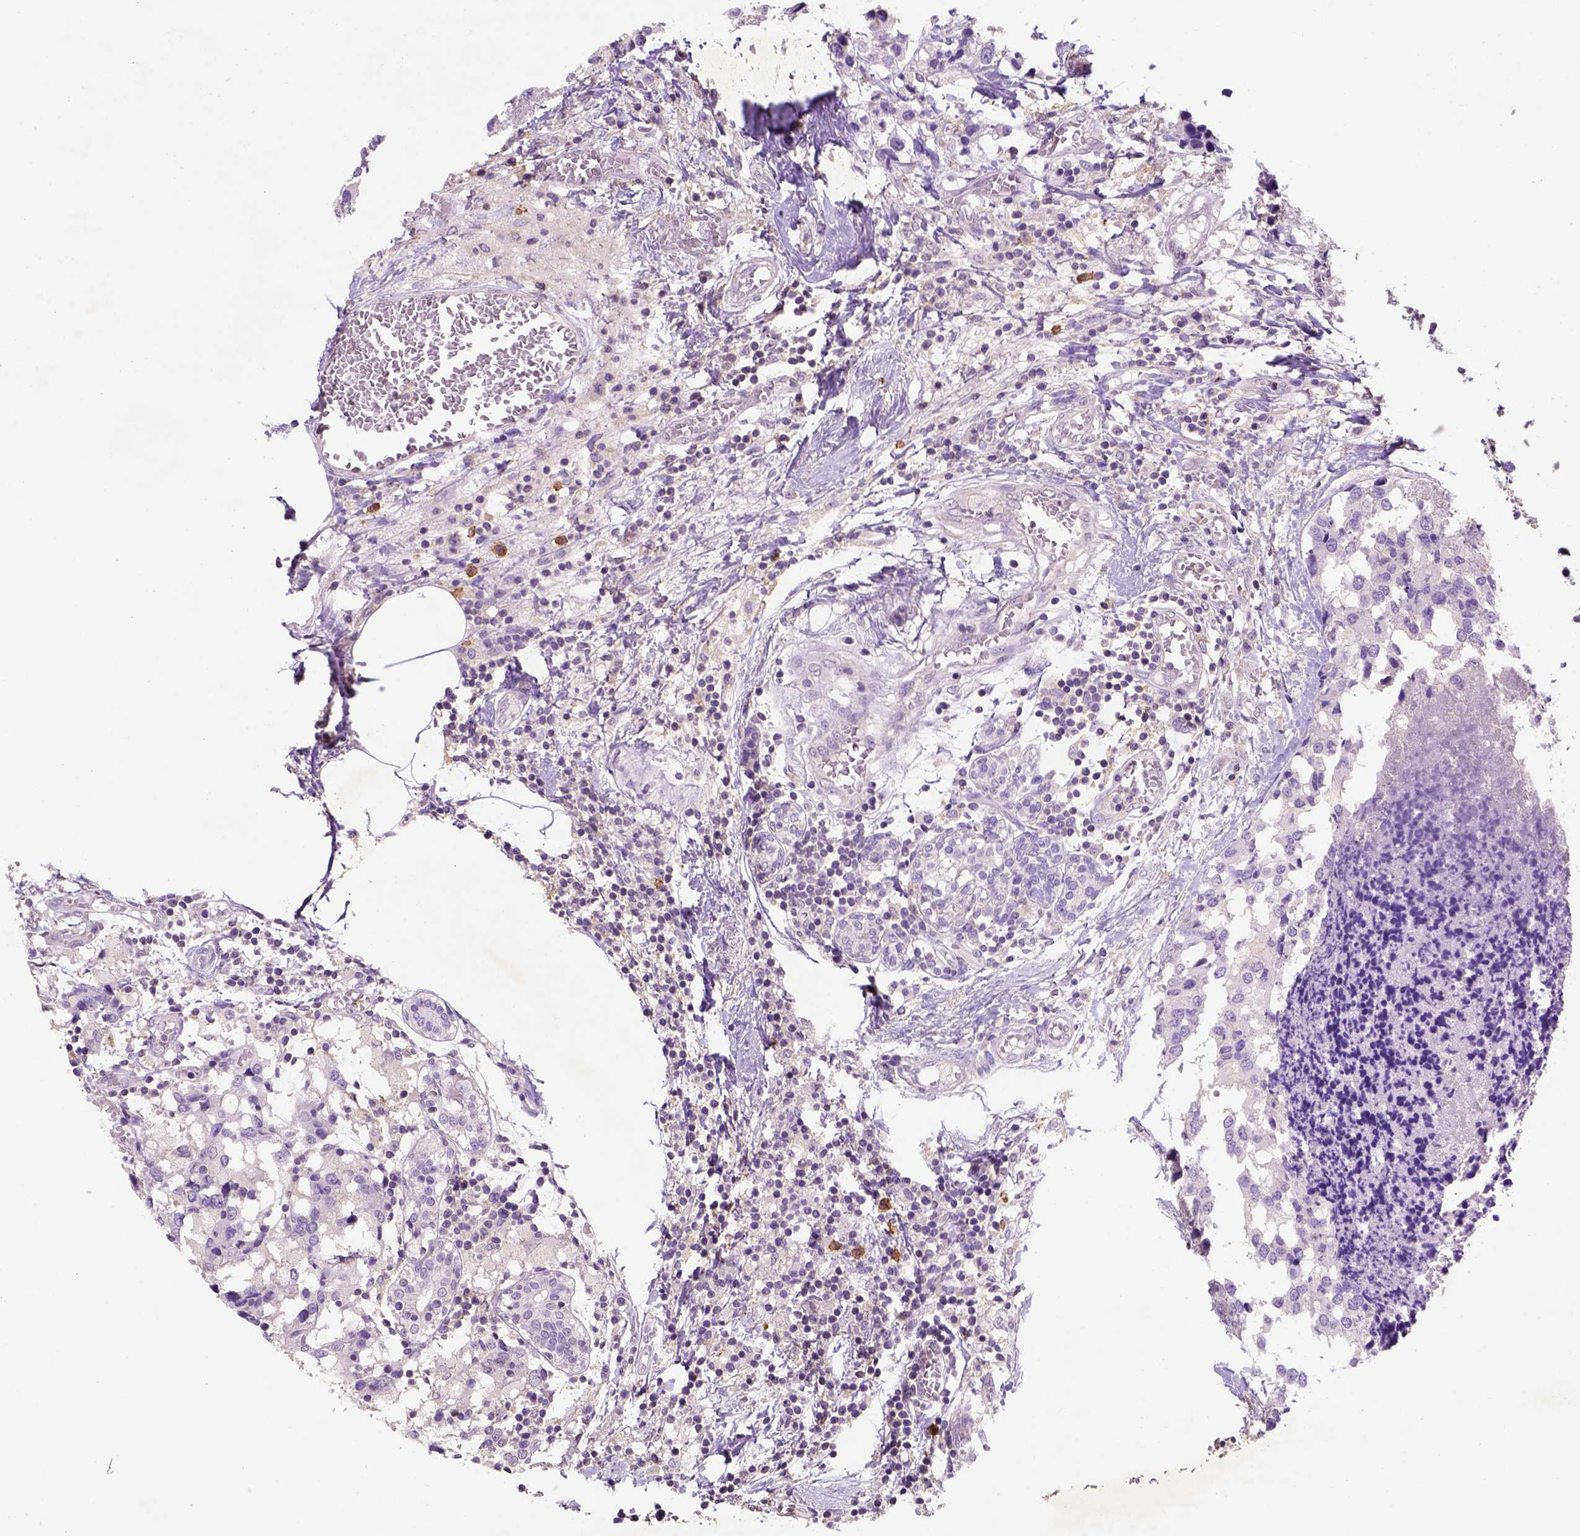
{"staining": {"intensity": "weak", "quantity": "25%-75%", "location": "cytoplasmic/membranous"}, "tissue": "breast cancer", "cell_type": "Tumor cells", "image_type": "cancer", "snomed": [{"axis": "morphology", "description": "Lobular carcinoma"}, {"axis": "topography", "description": "Breast"}], "caption": "Immunohistochemistry micrograph of neoplastic tissue: lobular carcinoma (breast) stained using immunohistochemistry (IHC) demonstrates low levels of weak protein expression localized specifically in the cytoplasmic/membranous of tumor cells, appearing as a cytoplasmic/membranous brown color.", "gene": "SCML4", "patient": {"sex": "female", "age": 59}}